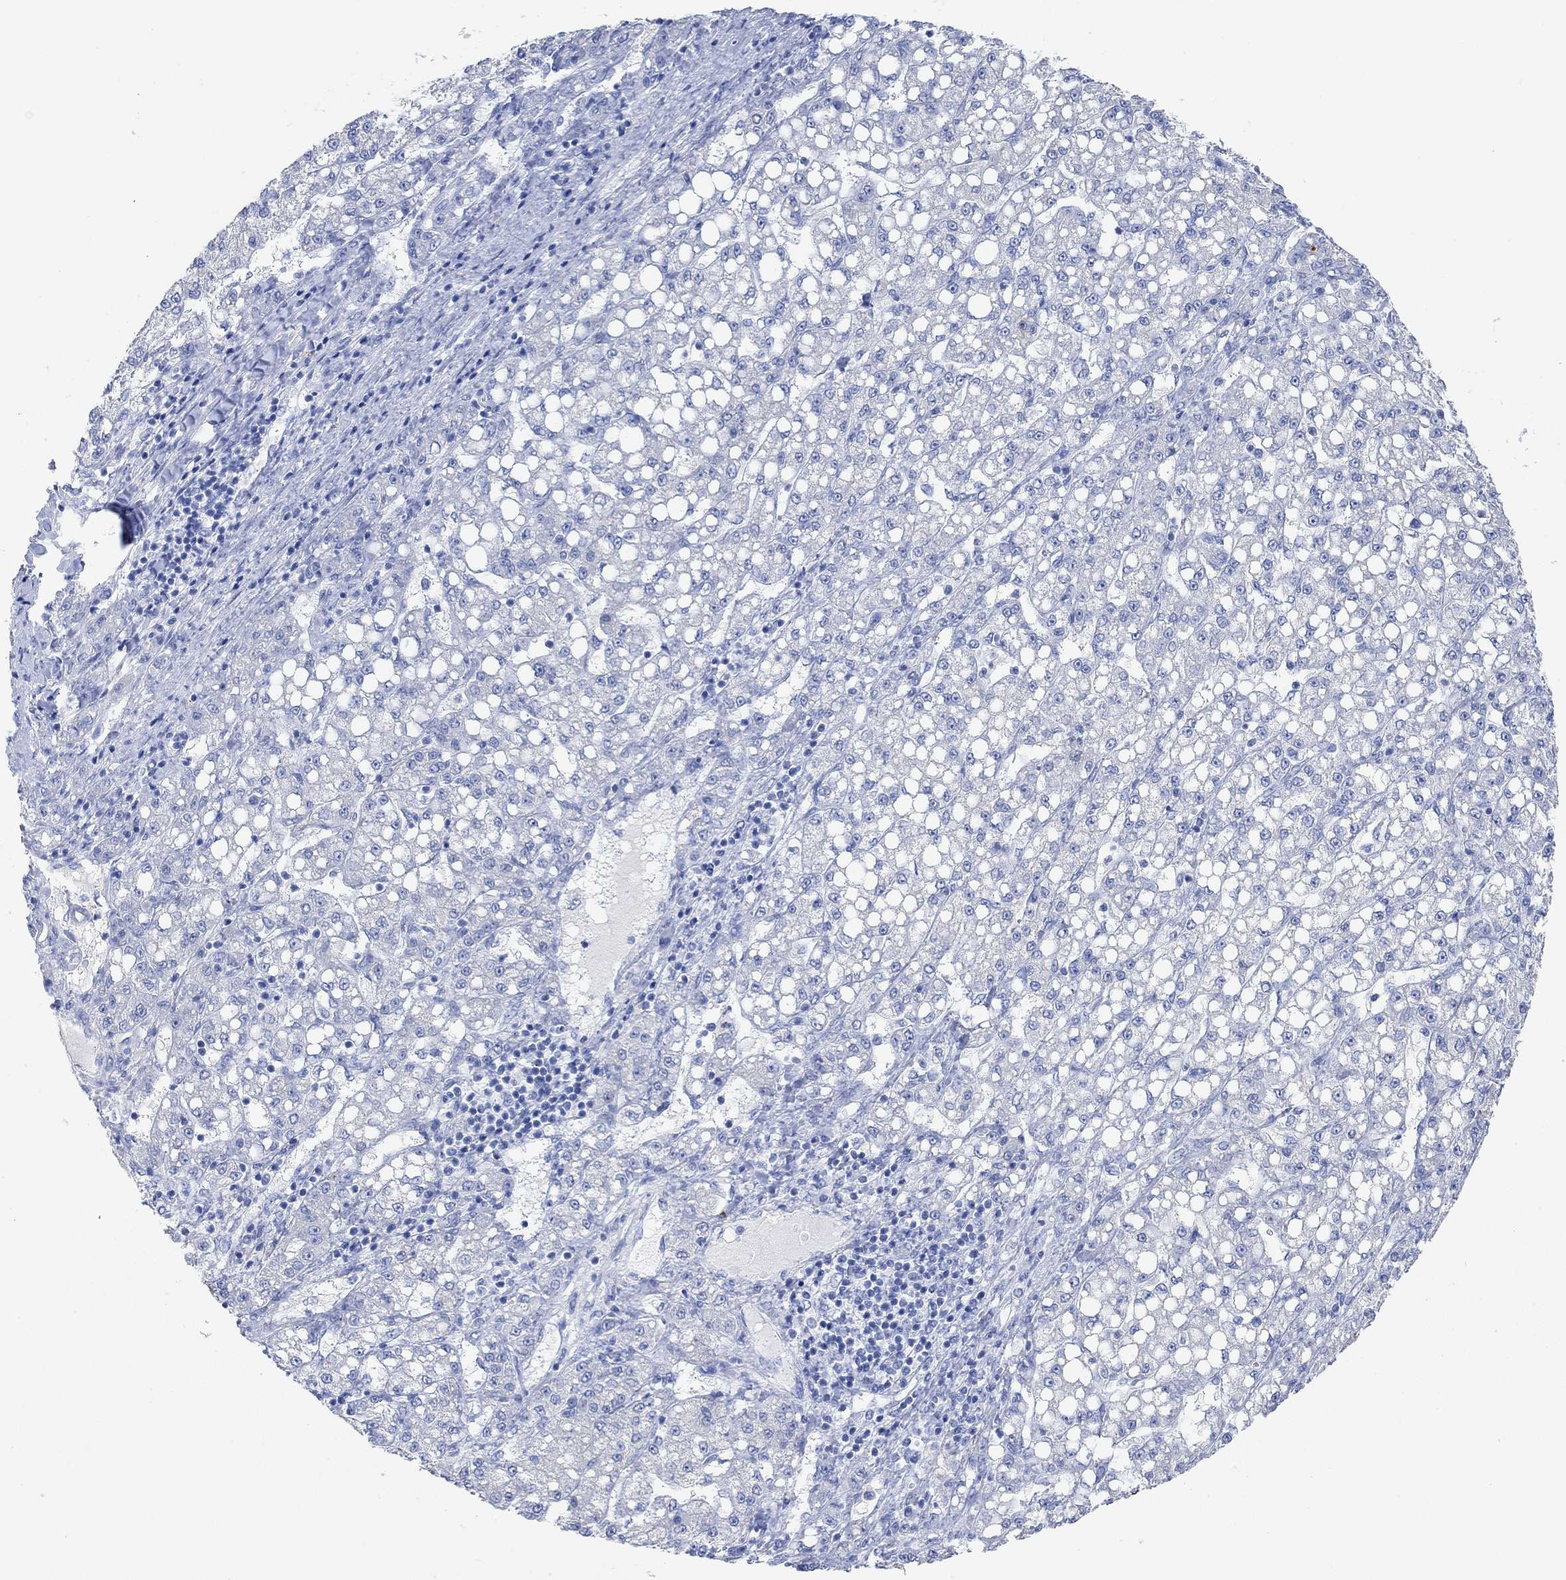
{"staining": {"intensity": "negative", "quantity": "none", "location": "none"}, "tissue": "liver cancer", "cell_type": "Tumor cells", "image_type": "cancer", "snomed": [{"axis": "morphology", "description": "Carcinoma, Hepatocellular, NOS"}, {"axis": "topography", "description": "Liver"}], "caption": "High power microscopy image of an immunohistochemistry (IHC) micrograph of liver hepatocellular carcinoma, revealing no significant expression in tumor cells.", "gene": "VAT1L", "patient": {"sex": "female", "age": 65}}